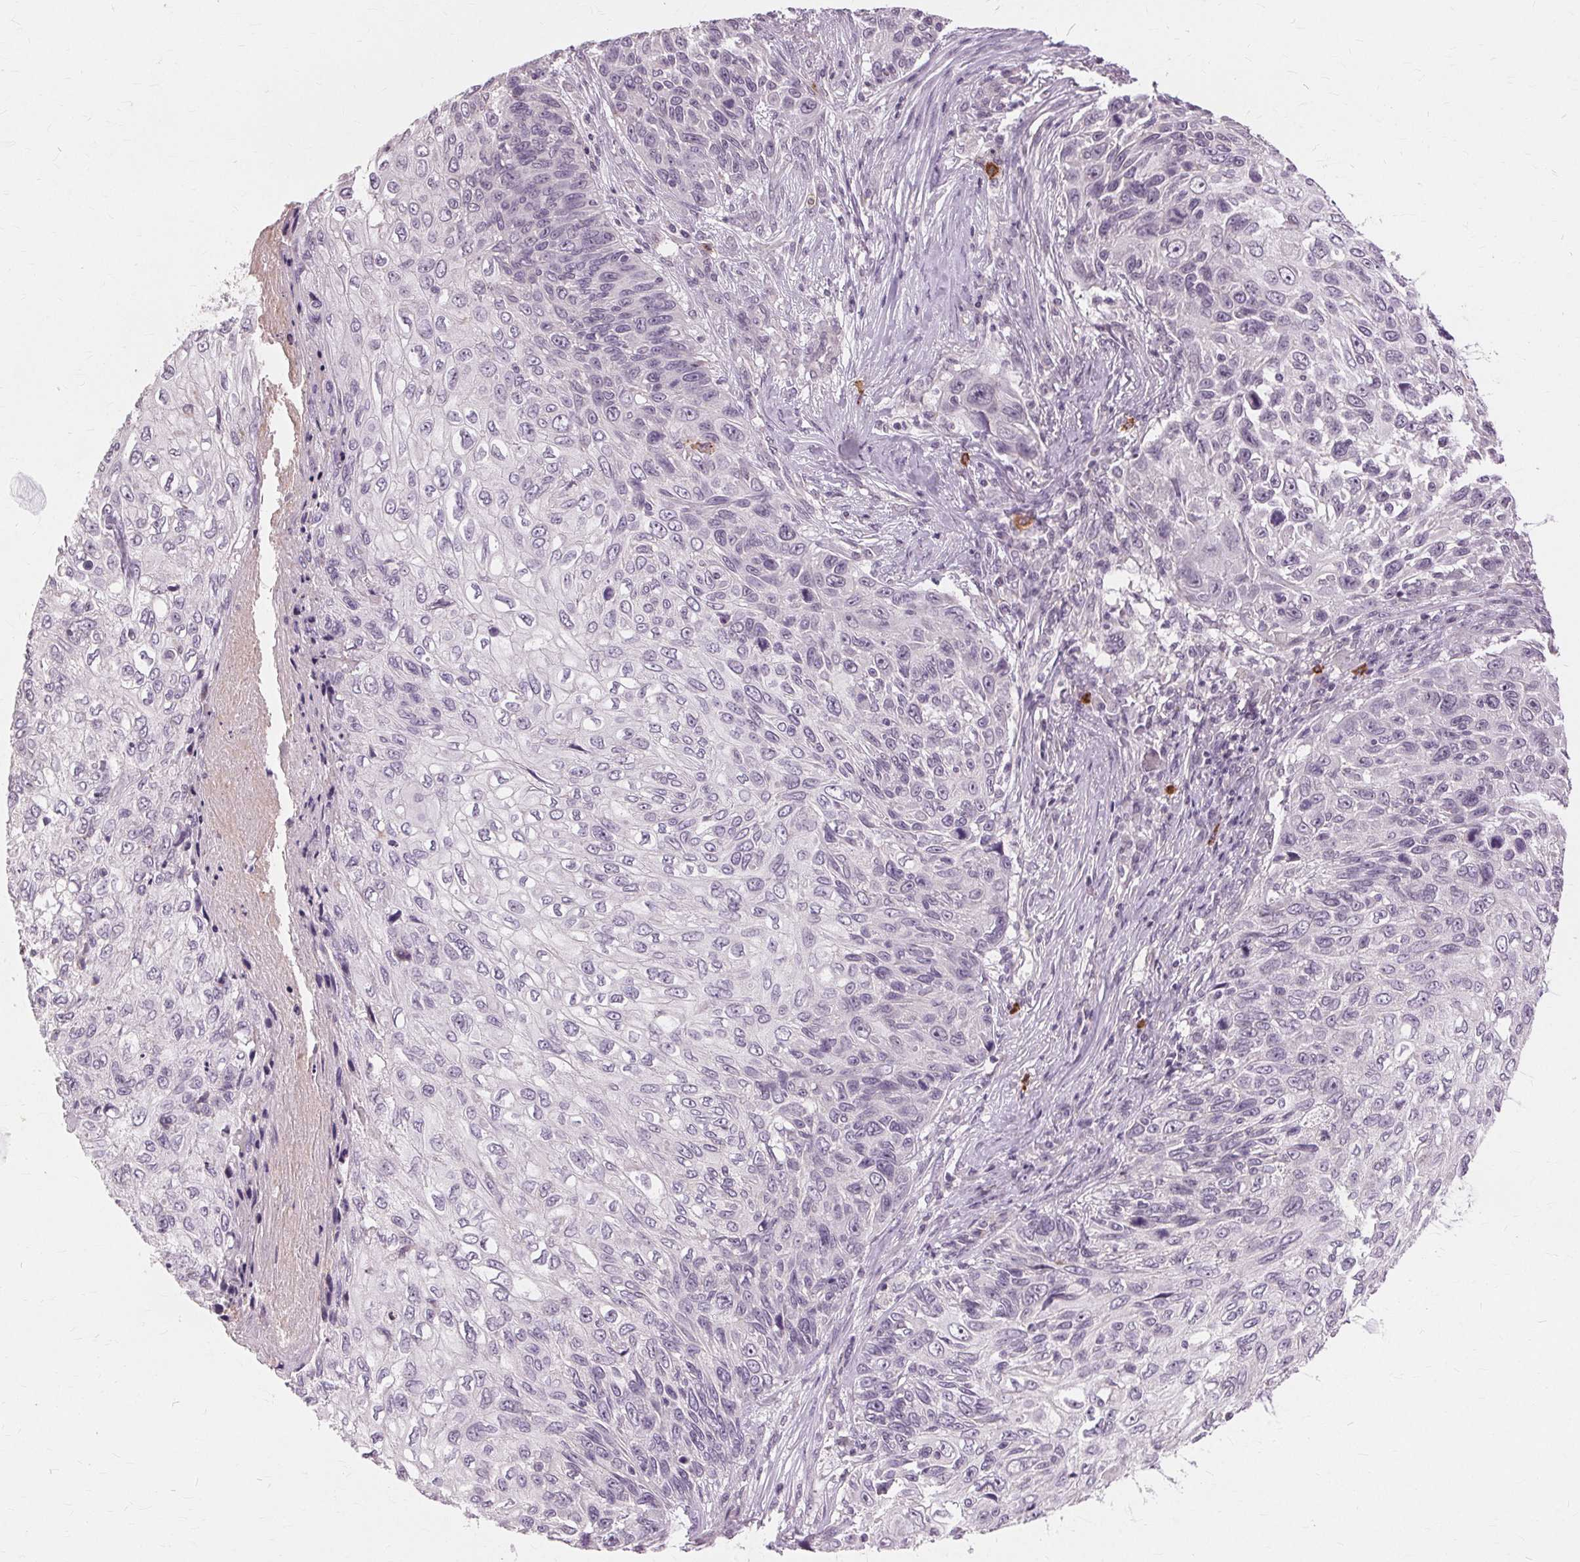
{"staining": {"intensity": "negative", "quantity": "none", "location": "none"}, "tissue": "skin cancer", "cell_type": "Tumor cells", "image_type": "cancer", "snomed": [{"axis": "morphology", "description": "Squamous cell carcinoma, NOS"}, {"axis": "topography", "description": "Skin"}], "caption": "Immunohistochemical staining of human skin squamous cell carcinoma reveals no significant positivity in tumor cells.", "gene": "SIGLEC6", "patient": {"sex": "male", "age": 92}}